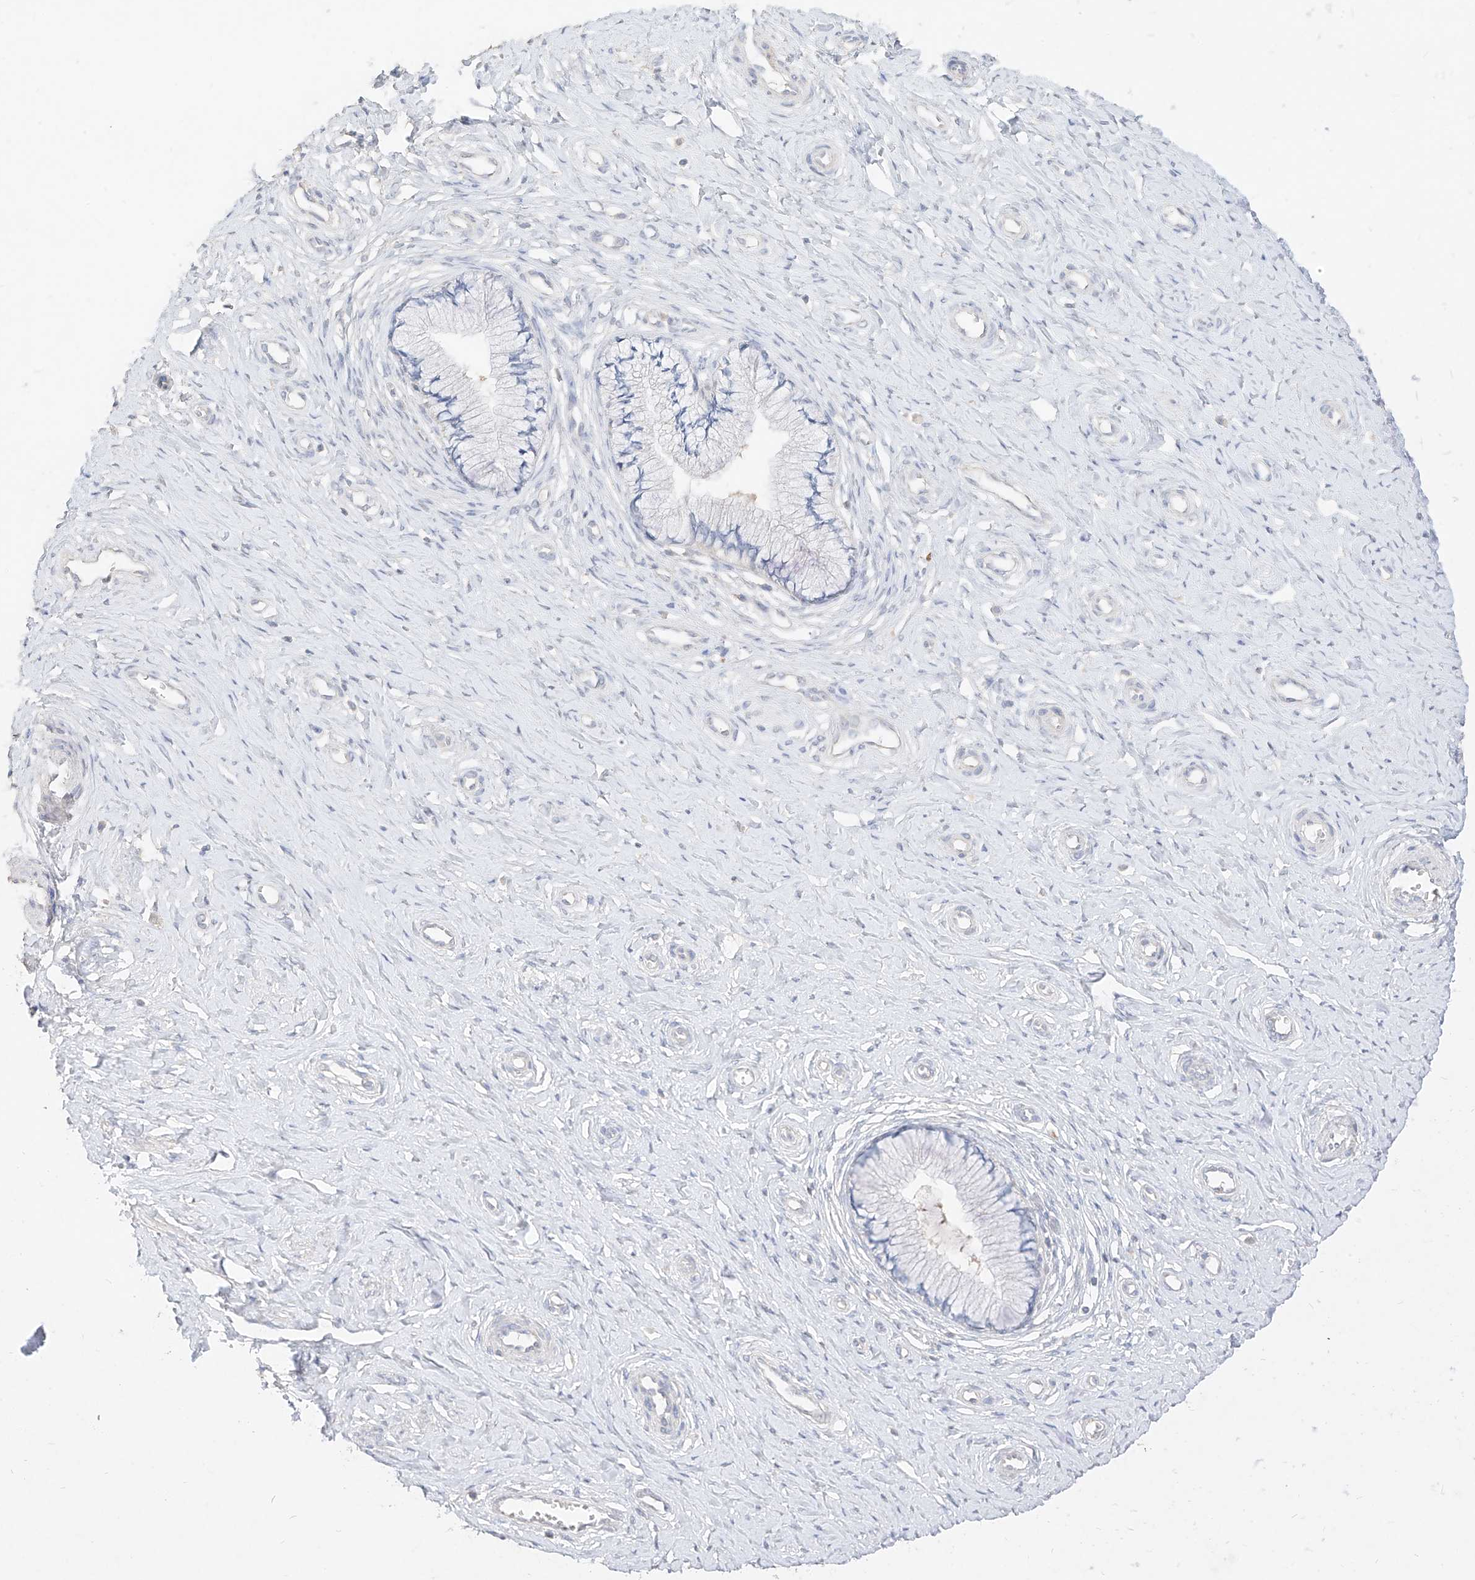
{"staining": {"intensity": "negative", "quantity": "none", "location": "none"}, "tissue": "cervix", "cell_type": "Glandular cells", "image_type": "normal", "snomed": [{"axis": "morphology", "description": "Normal tissue, NOS"}, {"axis": "topography", "description": "Cervix"}], "caption": "Image shows no significant protein expression in glandular cells of unremarkable cervix. (Stains: DAB (3,3'-diaminobenzidine) immunohistochemistry with hematoxylin counter stain, Microscopy: brightfield microscopy at high magnification).", "gene": "ZZEF1", "patient": {"sex": "female", "age": 36}}